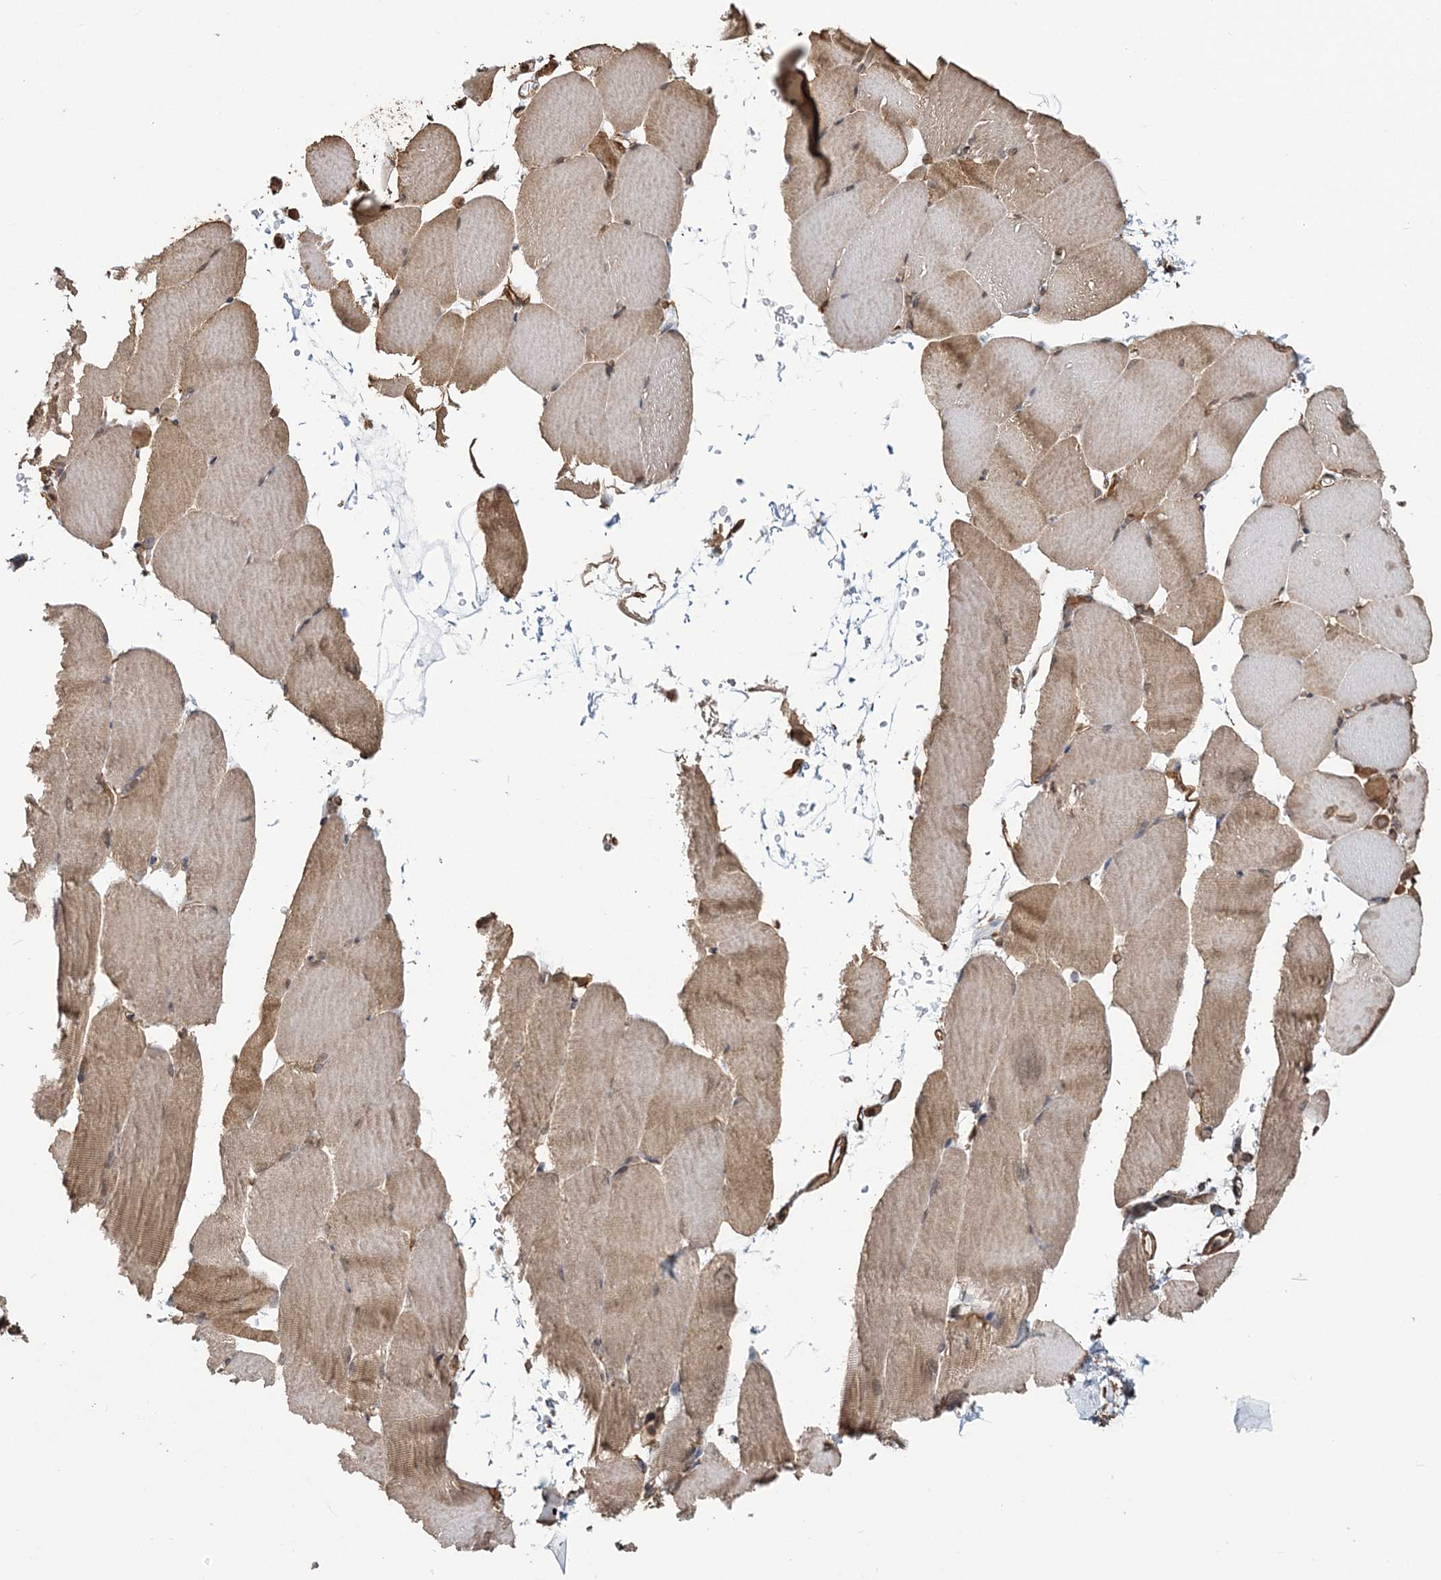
{"staining": {"intensity": "moderate", "quantity": ">75%", "location": "cytoplasmic/membranous,nuclear"}, "tissue": "skeletal muscle", "cell_type": "Myocytes", "image_type": "normal", "snomed": [{"axis": "morphology", "description": "Normal tissue, NOS"}, {"axis": "topography", "description": "Skeletal muscle"}, {"axis": "topography", "description": "Parathyroid gland"}], "caption": "Benign skeletal muscle was stained to show a protein in brown. There is medium levels of moderate cytoplasmic/membranous,nuclear positivity in about >75% of myocytes.", "gene": "ATP11B", "patient": {"sex": "female", "age": 37}}